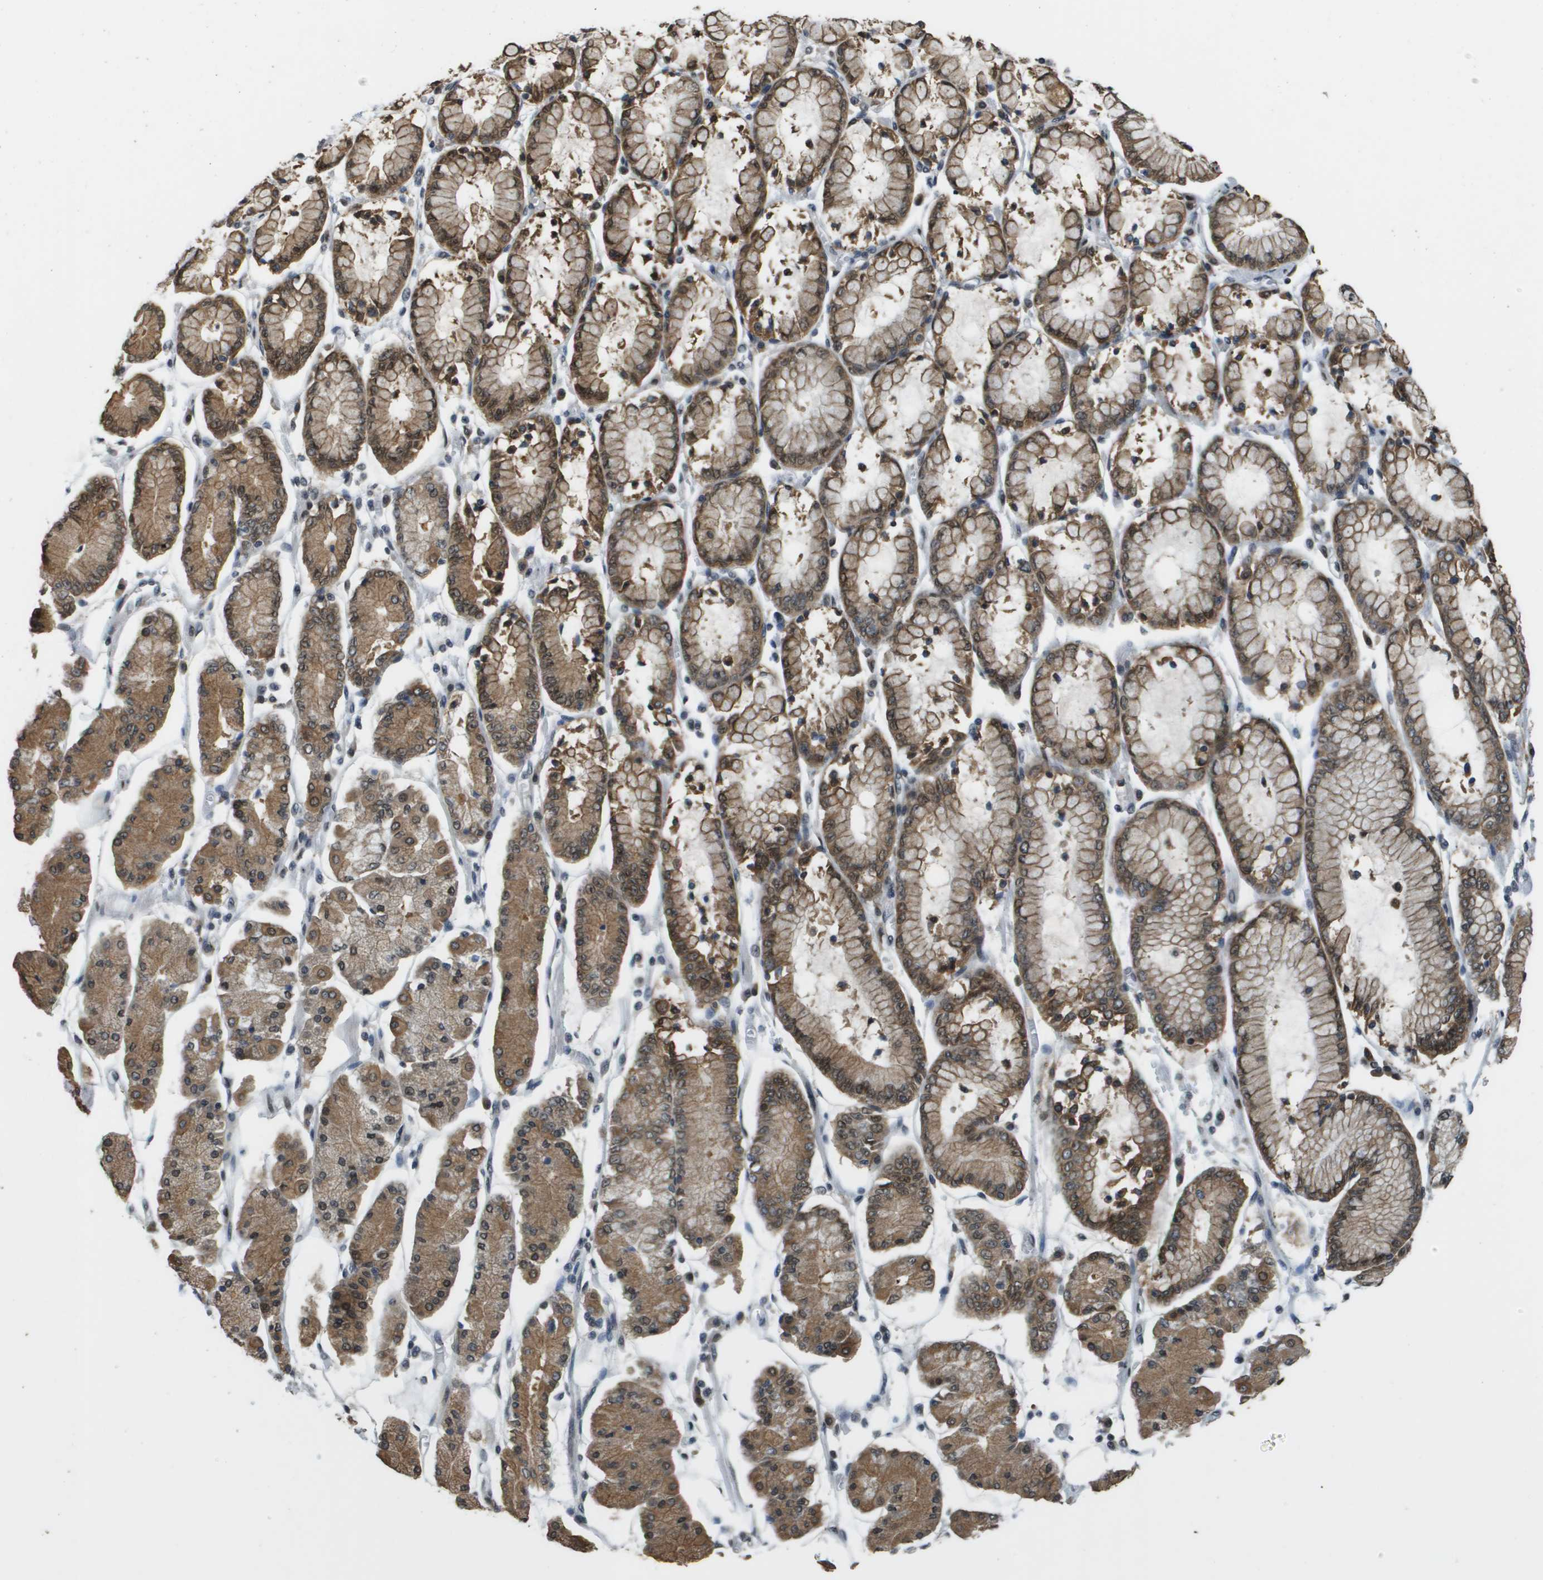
{"staining": {"intensity": "moderate", "quantity": ">75%", "location": "cytoplasmic/membranous"}, "tissue": "stomach cancer", "cell_type": "Tumor cells", "image_type": "cancer", "snomed": [{"axis": "morphology", "description": "Adenocarcinoma, NOS"}, {"axis": "topography", "description": "Stomach"}], "caption": "A histopathology image of human stomach cancer (adenocarcinoma) stained for a protein reveals moderate cytoplasmic/membranous brown staining in tumor cells.", "gene": "FANCC", "patient": {"sex": "male", "age": 76}}